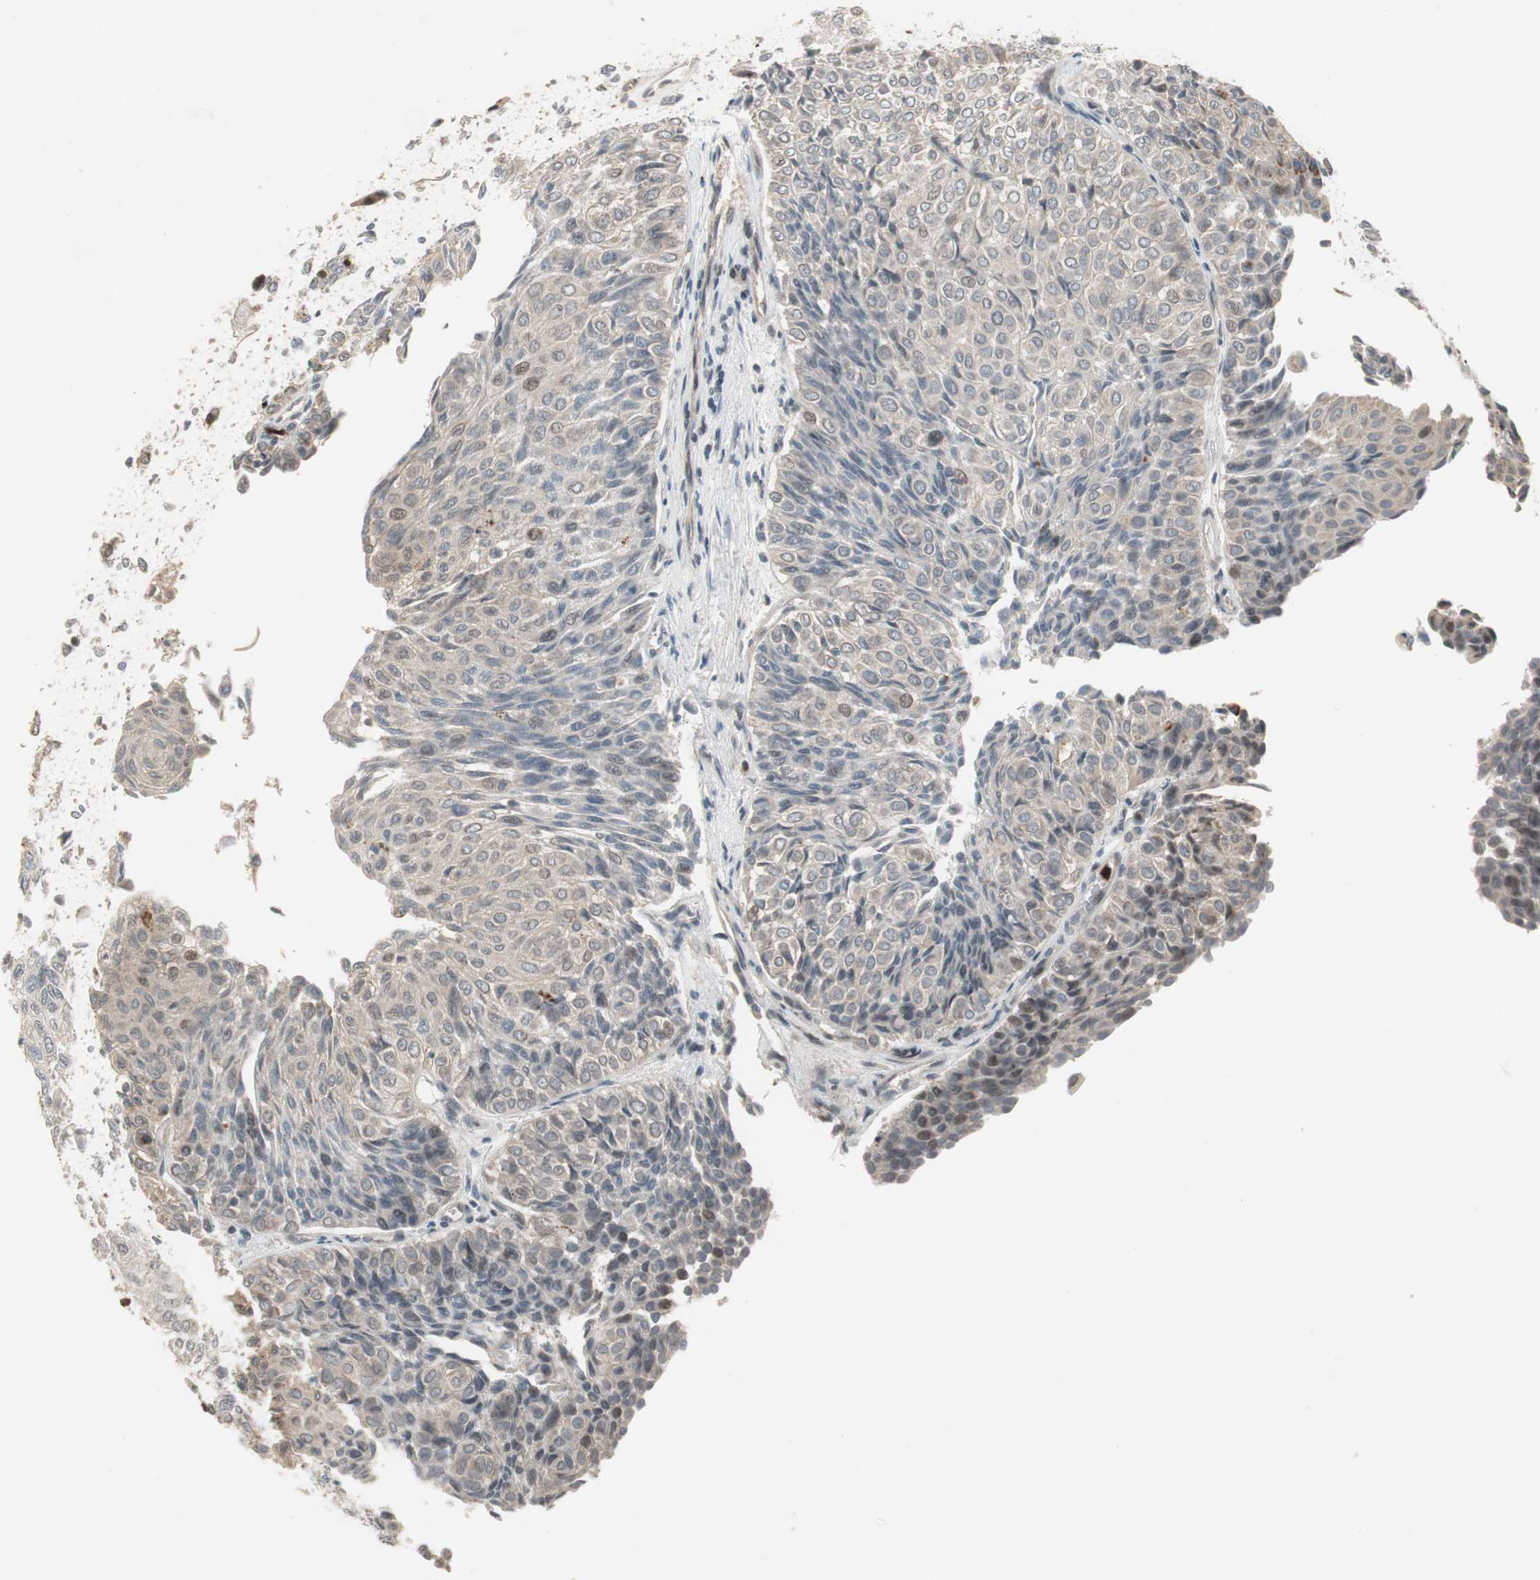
{"staining": {"intensity": "weak", "quantity": "<25%", "location": "nuclear"}, "tissue": "urothelial cancer", "cell_type": "Tumor cells", "image_type": "cancer", "snomed": [{"axis": "morphology", "description": "Urothelial carcinoma, Low grade"}, {"axis": "topography", "description": "Urinary bladder"}], "caption": "Immunohistochemical staining of urothelial cancer exhibits no significant expression in tumor cells.", "gene": "SNX4", "patient": {"sex": "male", "age": 78}}